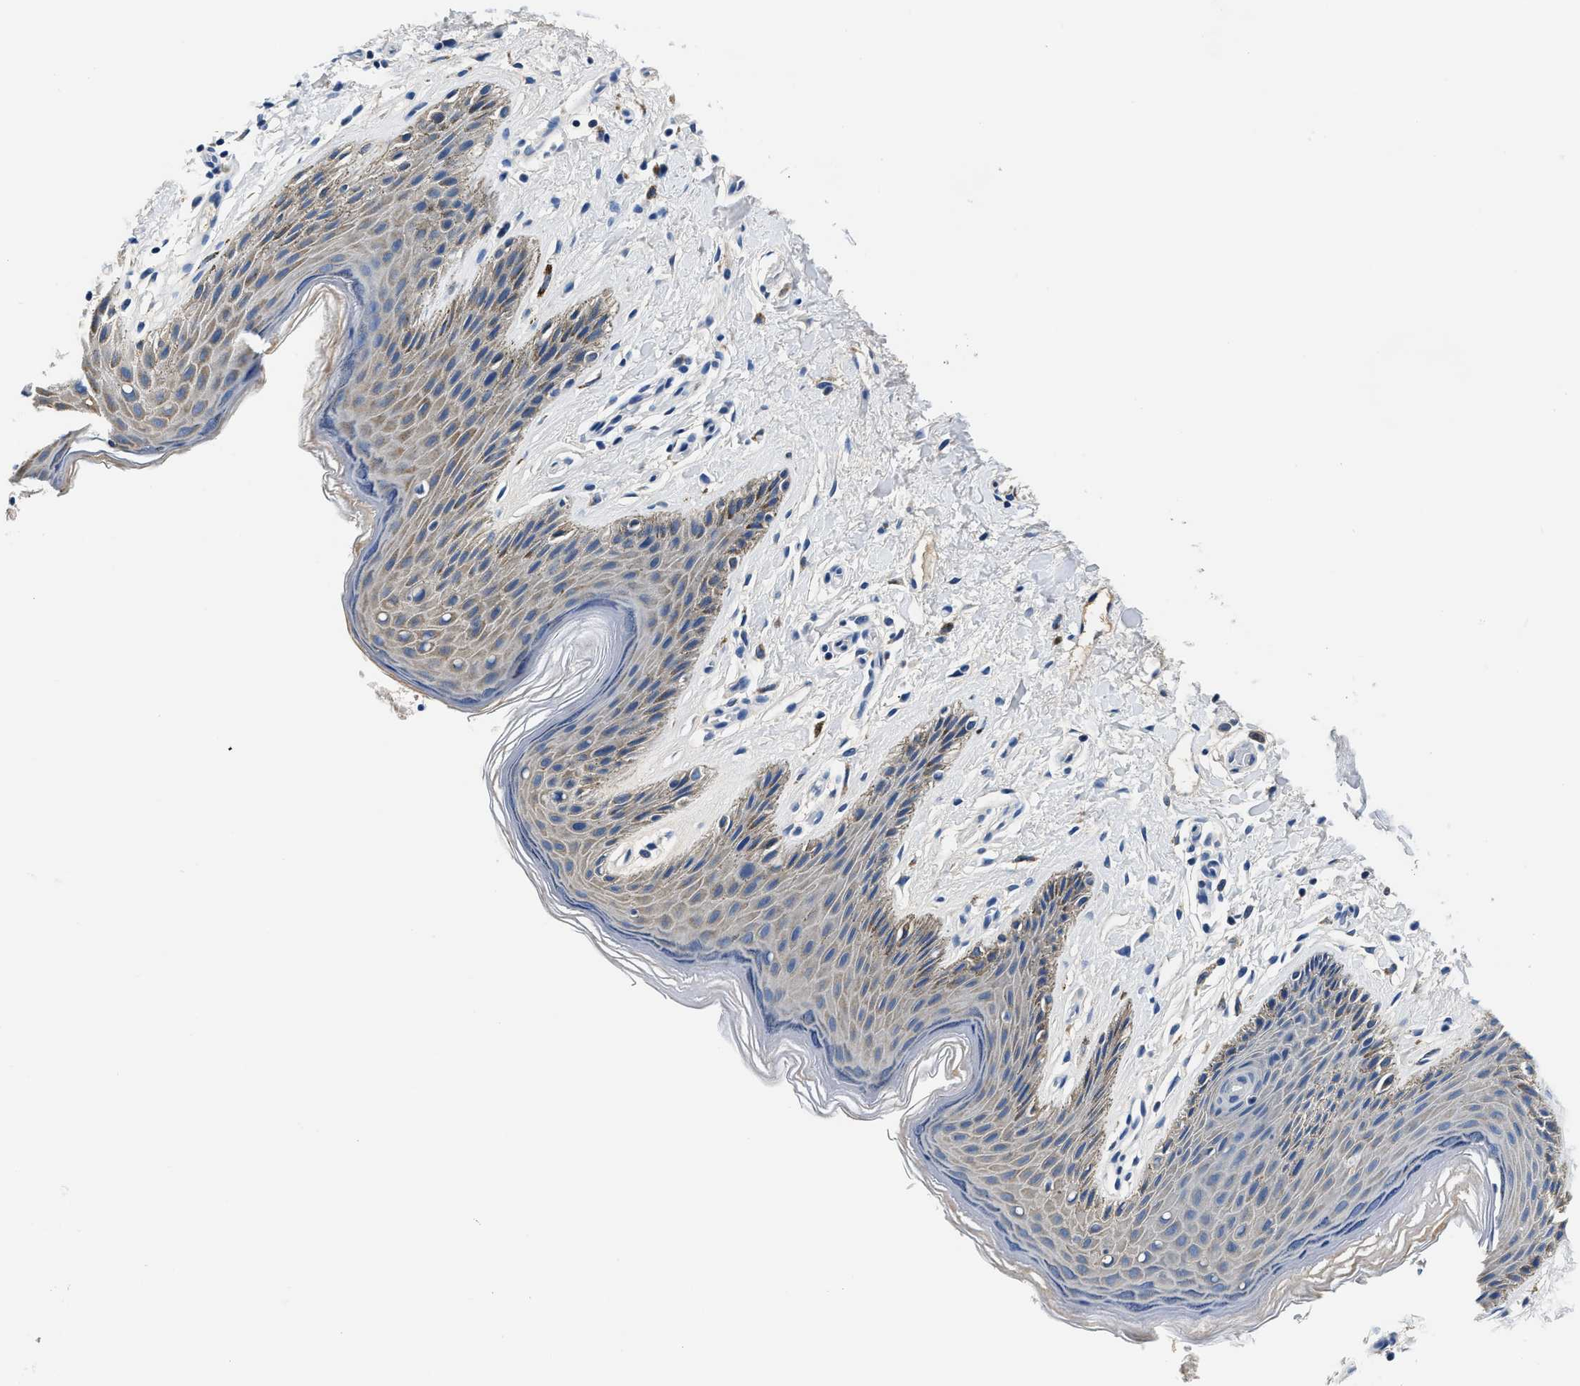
{"staining": {"intensity": "moderate", "quantity": "<25%", "location": "cytoplasmic/membranous"}, "tissue": "skin", "cell_type": "Epidermal cells", "image_type": "normal", "snomed": [{"axis": "morphology", "description": "Normal tissue, NOS"}, {"axis": "topography", "description": "Anal"}], "caption": "A brown stain highlights moderate cytoplasmic/membranous staining of a protein in epidermal cells of benign human skin.", "gene": "PCK2", "patient": {"sex": "male", "age": 44}}